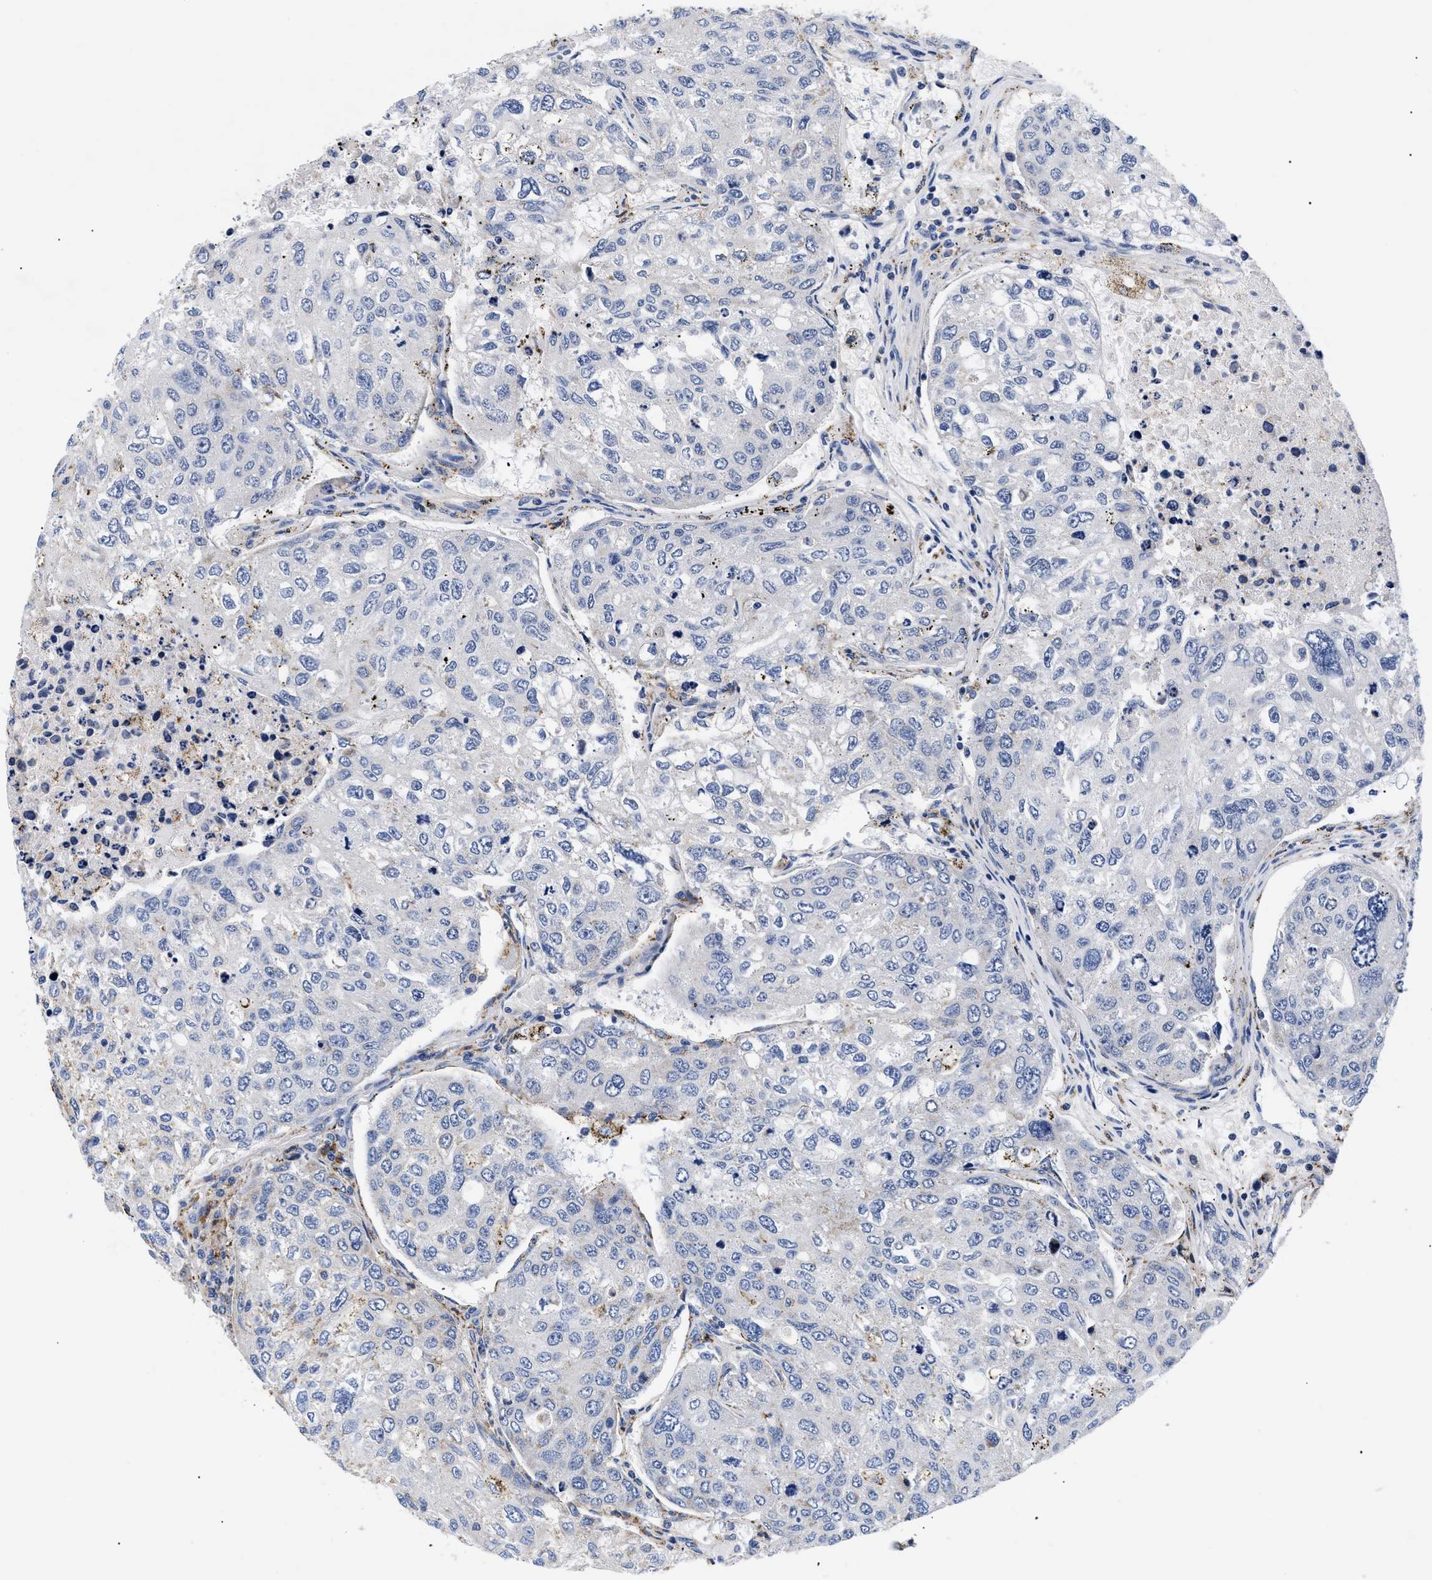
{"staining": {"intensity": "negative", "quantity": "none", "location": "none"}, "tissue": "urothelial cancer", "cell_type": "Tumor cells", "image_type": "cancer", "snomed": [{"axis": "morphology", "description": "Urothelial carcinoma, High grade"}, {"axis": "topography", "description": "Lymph node"}, {"axis": "topography", "description": "Urinary bladder"}], "caption": "Immunohistochemistry (IHC) photomicrograph of urothelial cancer stained for a protein (brown), which exhibits no staining in tumor cells.", "gene": "GPR149", "patient": {"sex": "male", "age": 51}}